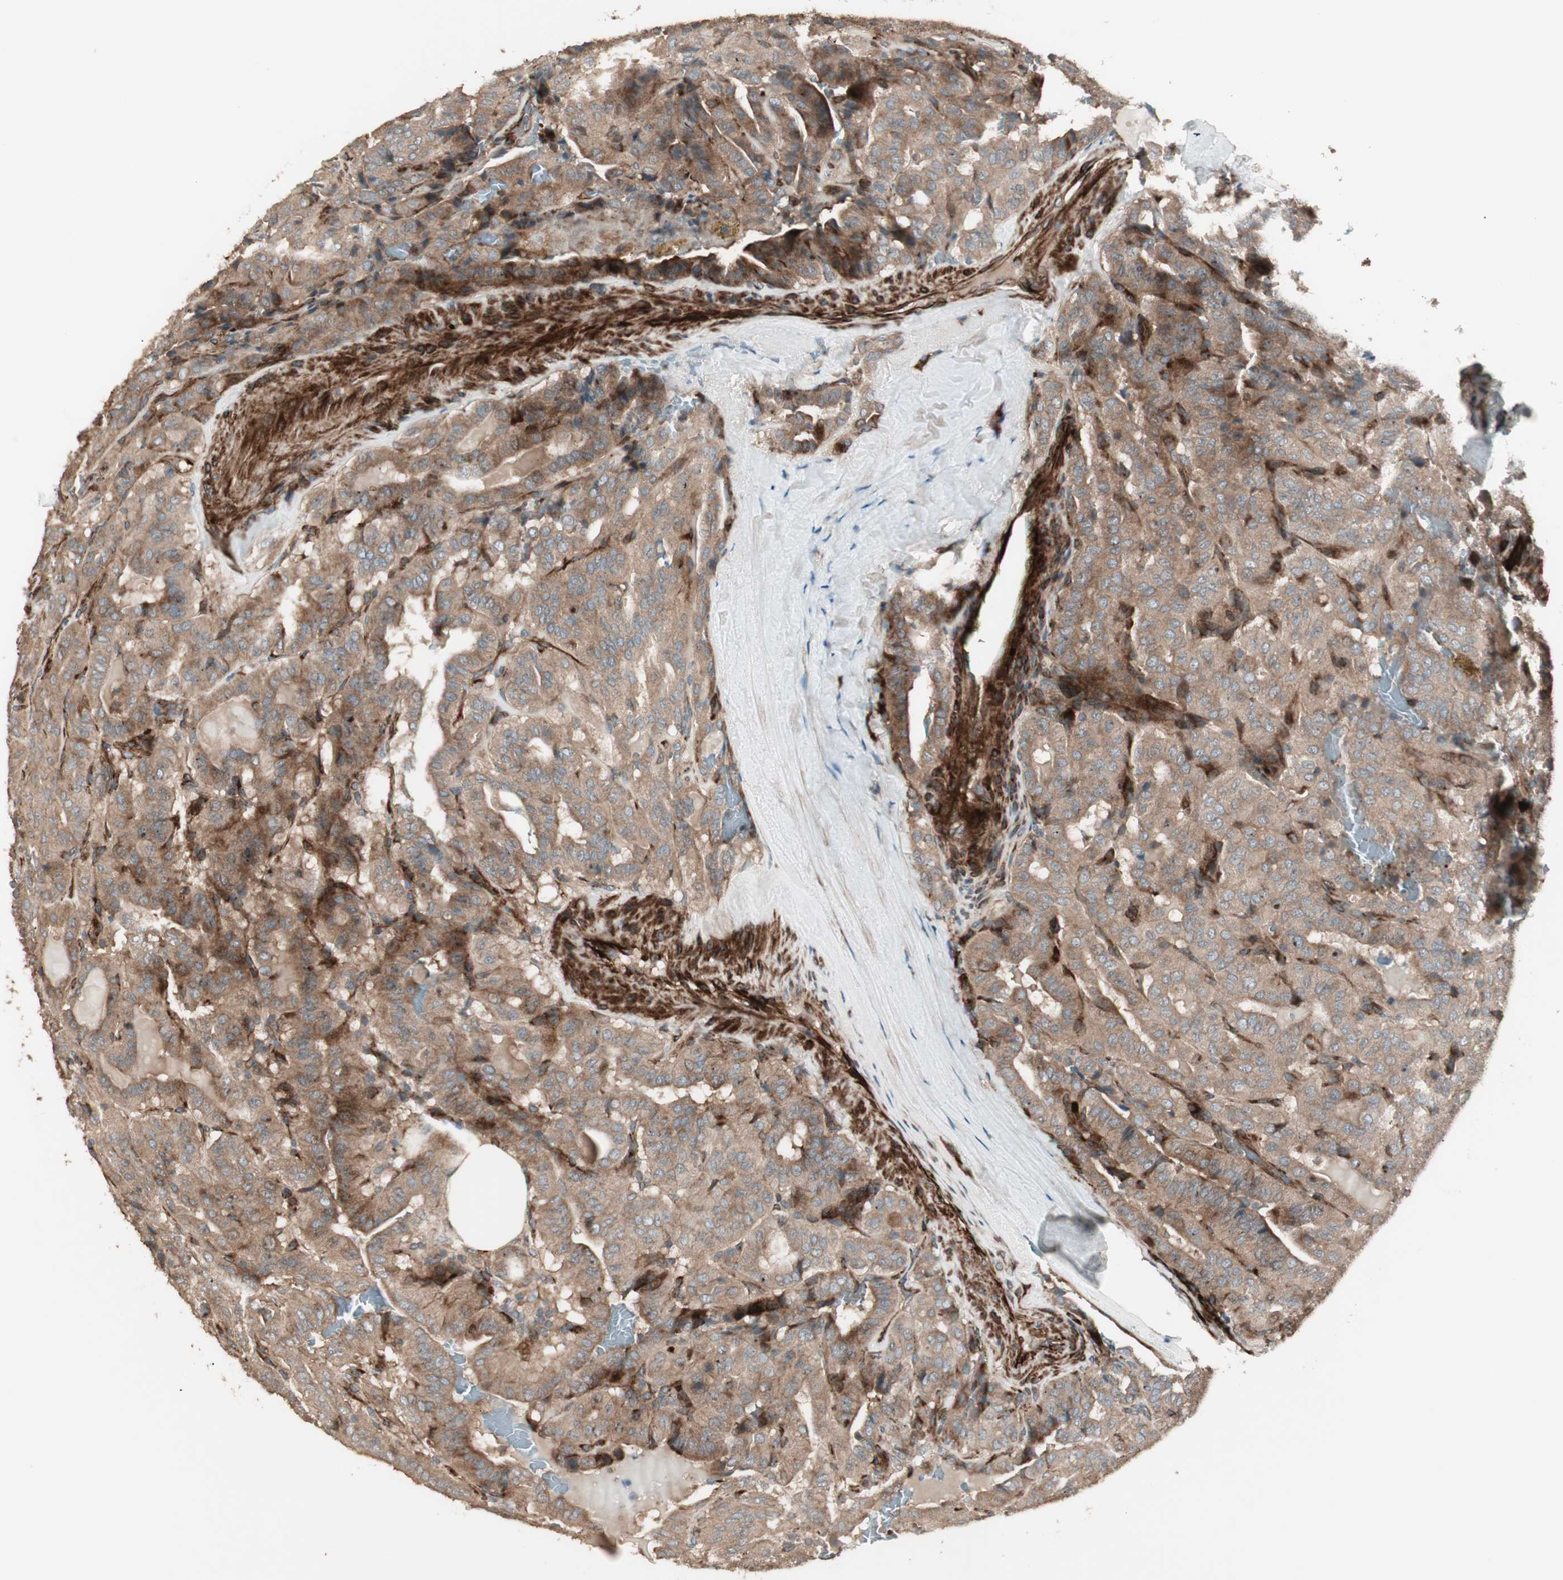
{"staining": {"intensity": "moderate", "quantity": ">75%", "location": "cytoplasmic/membranous"}, "tissue": "thyroid cancer", "cell_type": "Tumor cells", "image_type": "cancer", "snomed": [{"axis": "morphology", "description": "Papillary adenocarcinoma, NOS"}, {"axis": "topography", "description": "Thyroid gland"}], "caption": "DAB immunohistochemical staining of human papillary adenocarcinoma (thyroid) shows moderate cytoplasmic/membranous protein expression in approximately >75% of tumor cells.", "gene": "PPP2R5E", "patient": {"sex": "male", "age": 77}}